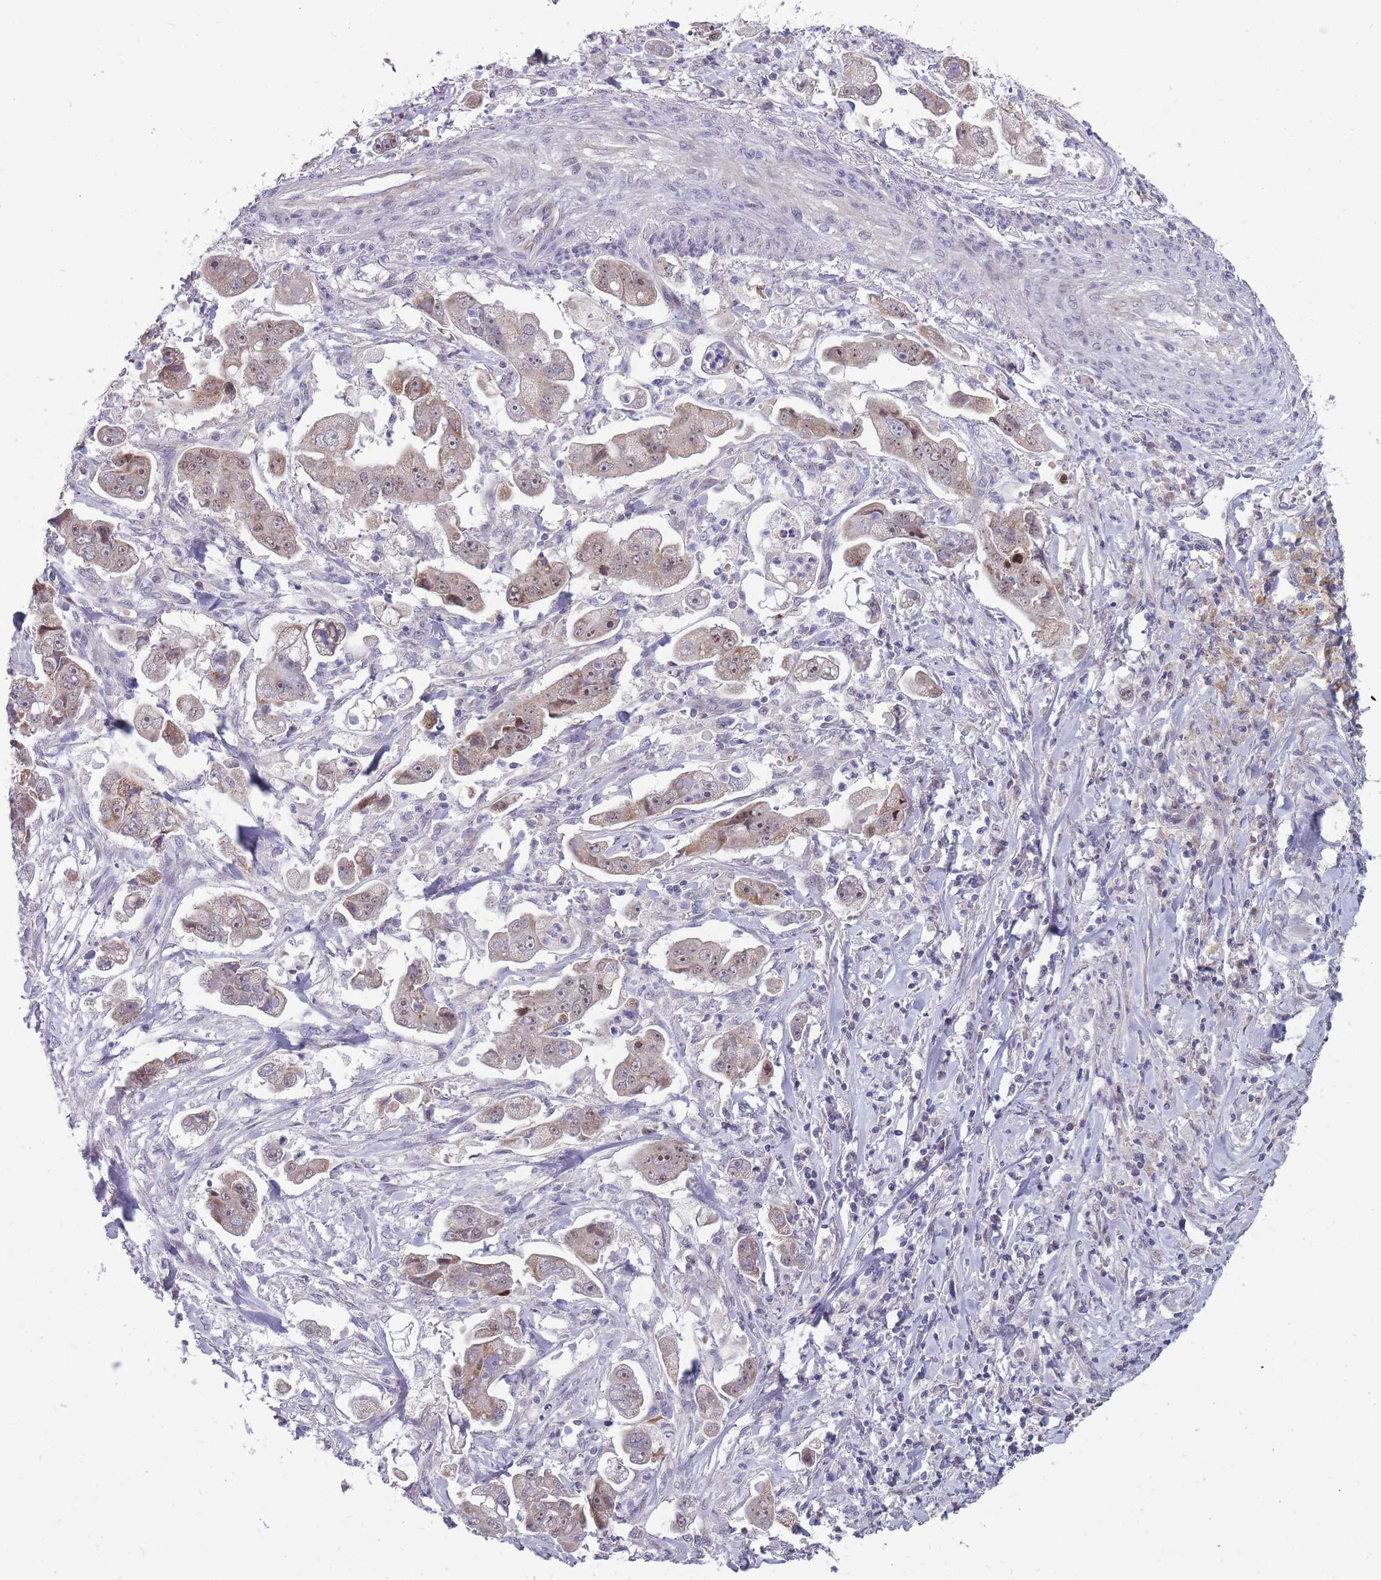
{"staining": {"intensity": "weak", "quantity": "25%-75%", "location": "cytoplasmic/membranous,nuclear"}, "tissue": "stomach cancer", "cell_type": "Tumor cells", "image_type": "cancer", "snomed": [{"axis": "morphology", "description": "Adenocarcinoma, NOS"}, {"axis": "topography", "description": "Stomach"}], "caption": "Brown immunohistochemical staining in stomach adenocarcinoma shows weak cytoplasmic/membranous and nuclear staining in about 25%-75% of tumor cells. (DAB = brown stain, brightfield microscopy at high magnification).", "gene": "MCIDAS", "patient": {"sex": "male", "age": 62}}